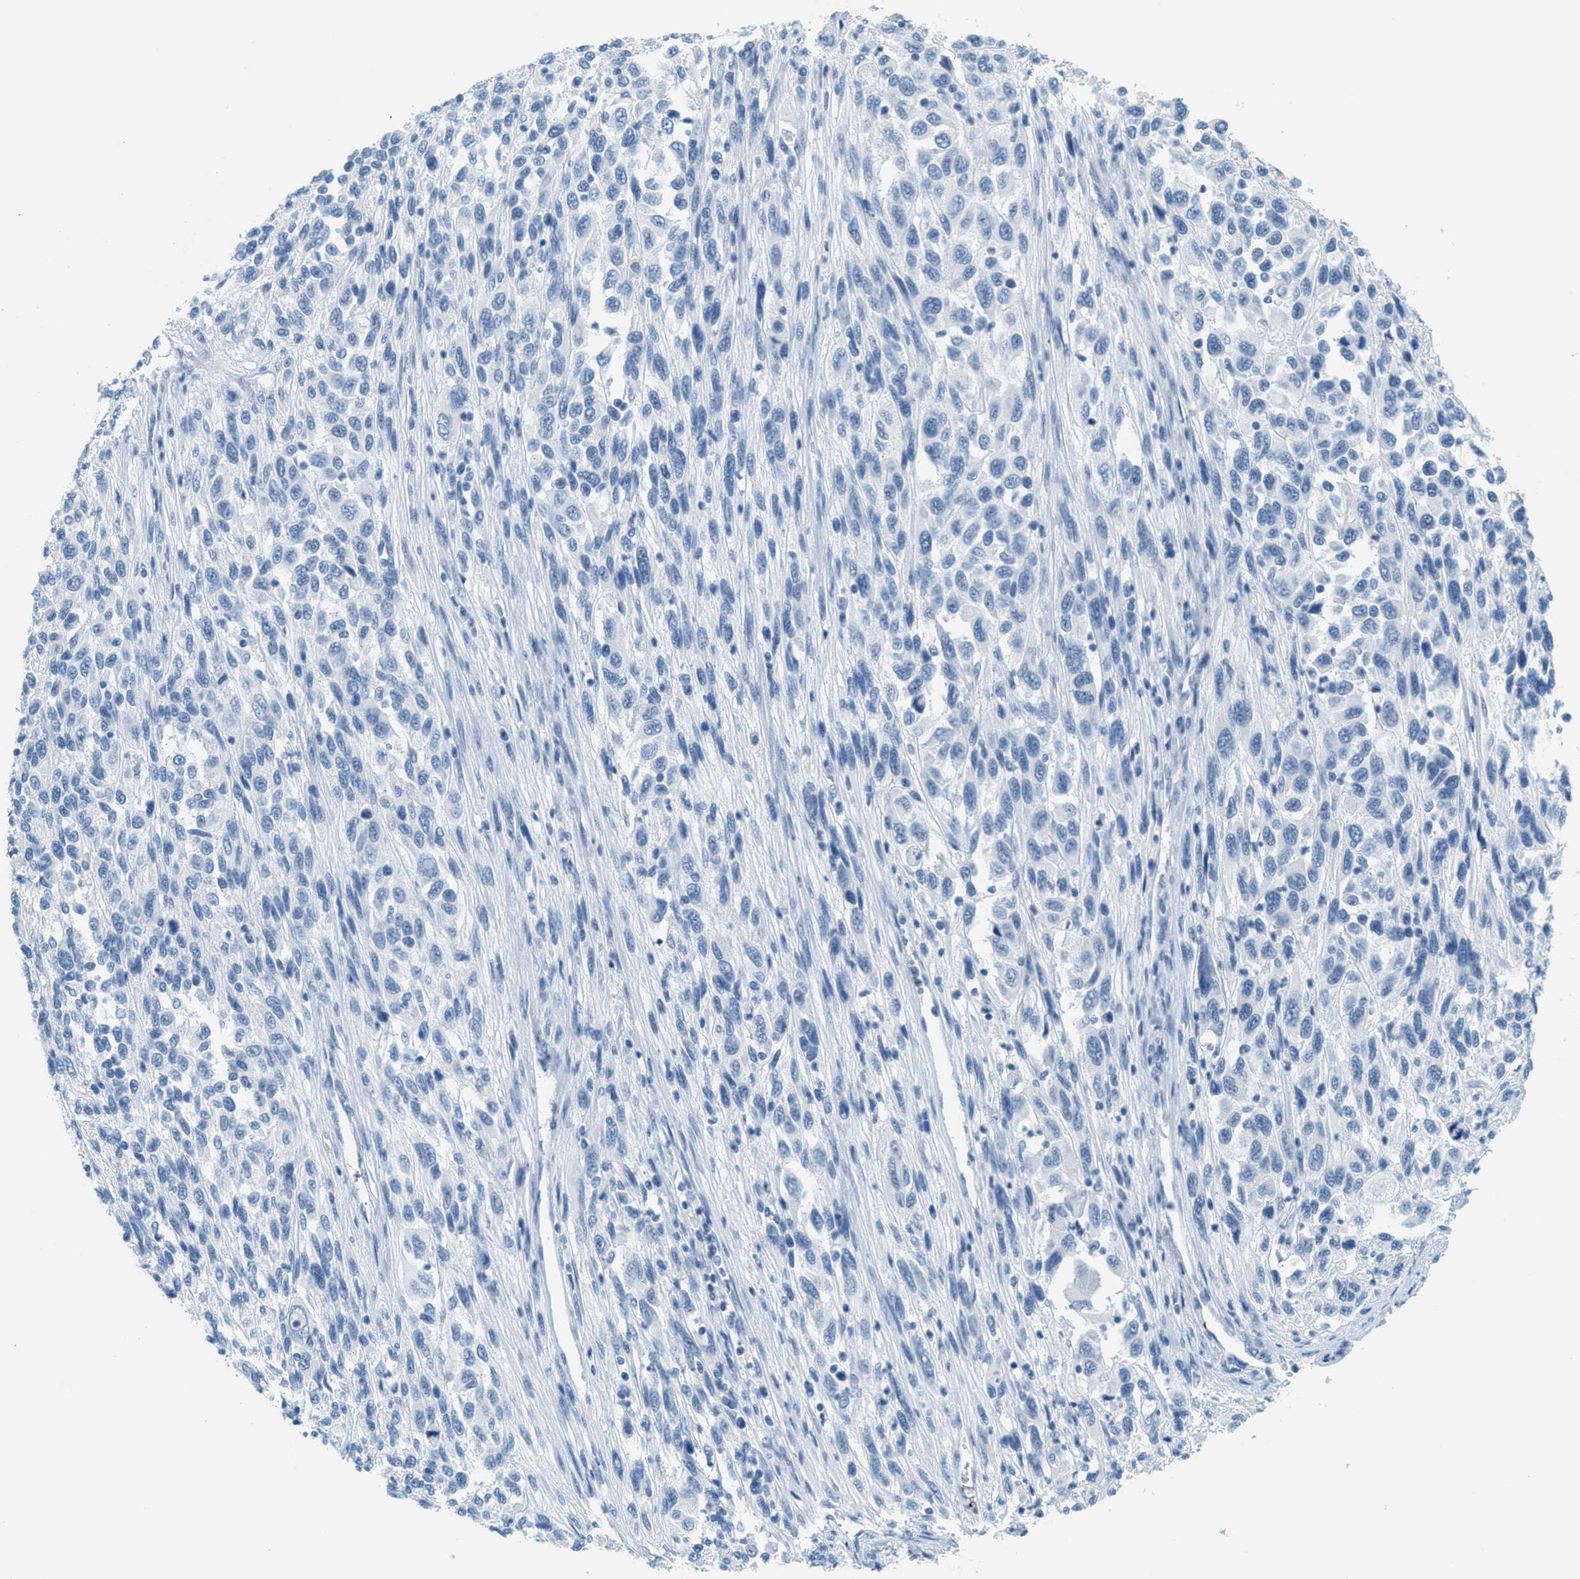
{"staining": {"intensity": "negative", "quantity": "none", "location": "none"}, "tissue": "melanoma", "cell_type": "Tumor cells", "image_type": "cancer", "snomed": [{"axis": "morphology", "description": "Malignant melanoma, Metastatic site"}, {"axis": "topography", "description": "Lymph node"}], "caption": "High power microscopy photomicrograph of an immunohistochemistry micrograph of melanoma, revealing no significant expression in tumor cells. (Brightfield microscopy of DAB immunohistochemistry at high magnification).", "gene": "PPBP", "patient": {"sex": "male", "age": 61}}